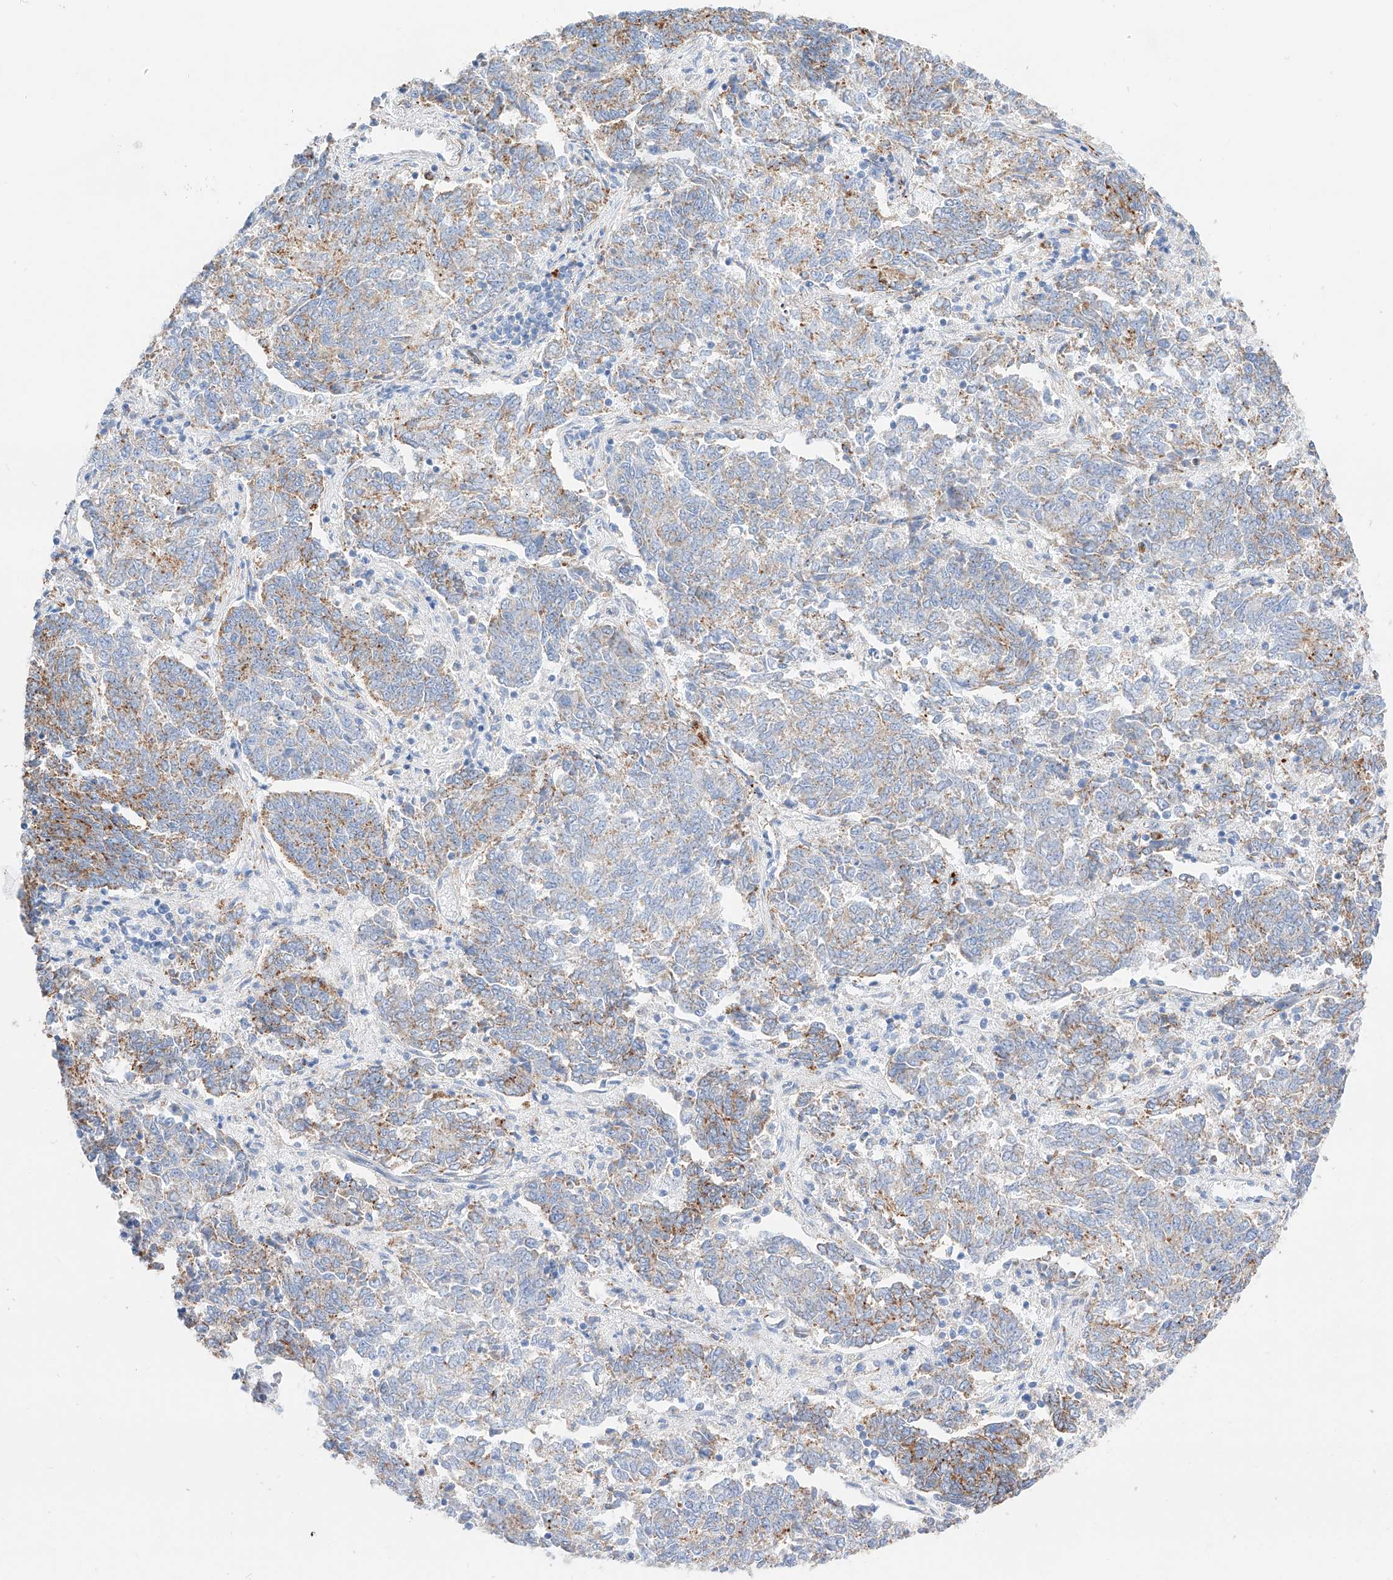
{"staining": {"intensity": "moderate", "quantity": "25%-75%", "location": "cytoplasmic/membranous"}, "tissue": "endometrial cancer", "cell_type": "Tumor cells", "image_type": "cancer", "snomed": [{"axis": "morphology", "description": "Adenocarcinoma, NOS"}, {"axis": "topography", "description": "Endometrium"}], "caption": "Endometrial adenocarcinoma stained with a protein marker demonstrates moderate staining in tumor cells.", "gene": "C6orf62", "patient": {"sex": "female", "age": 80}}